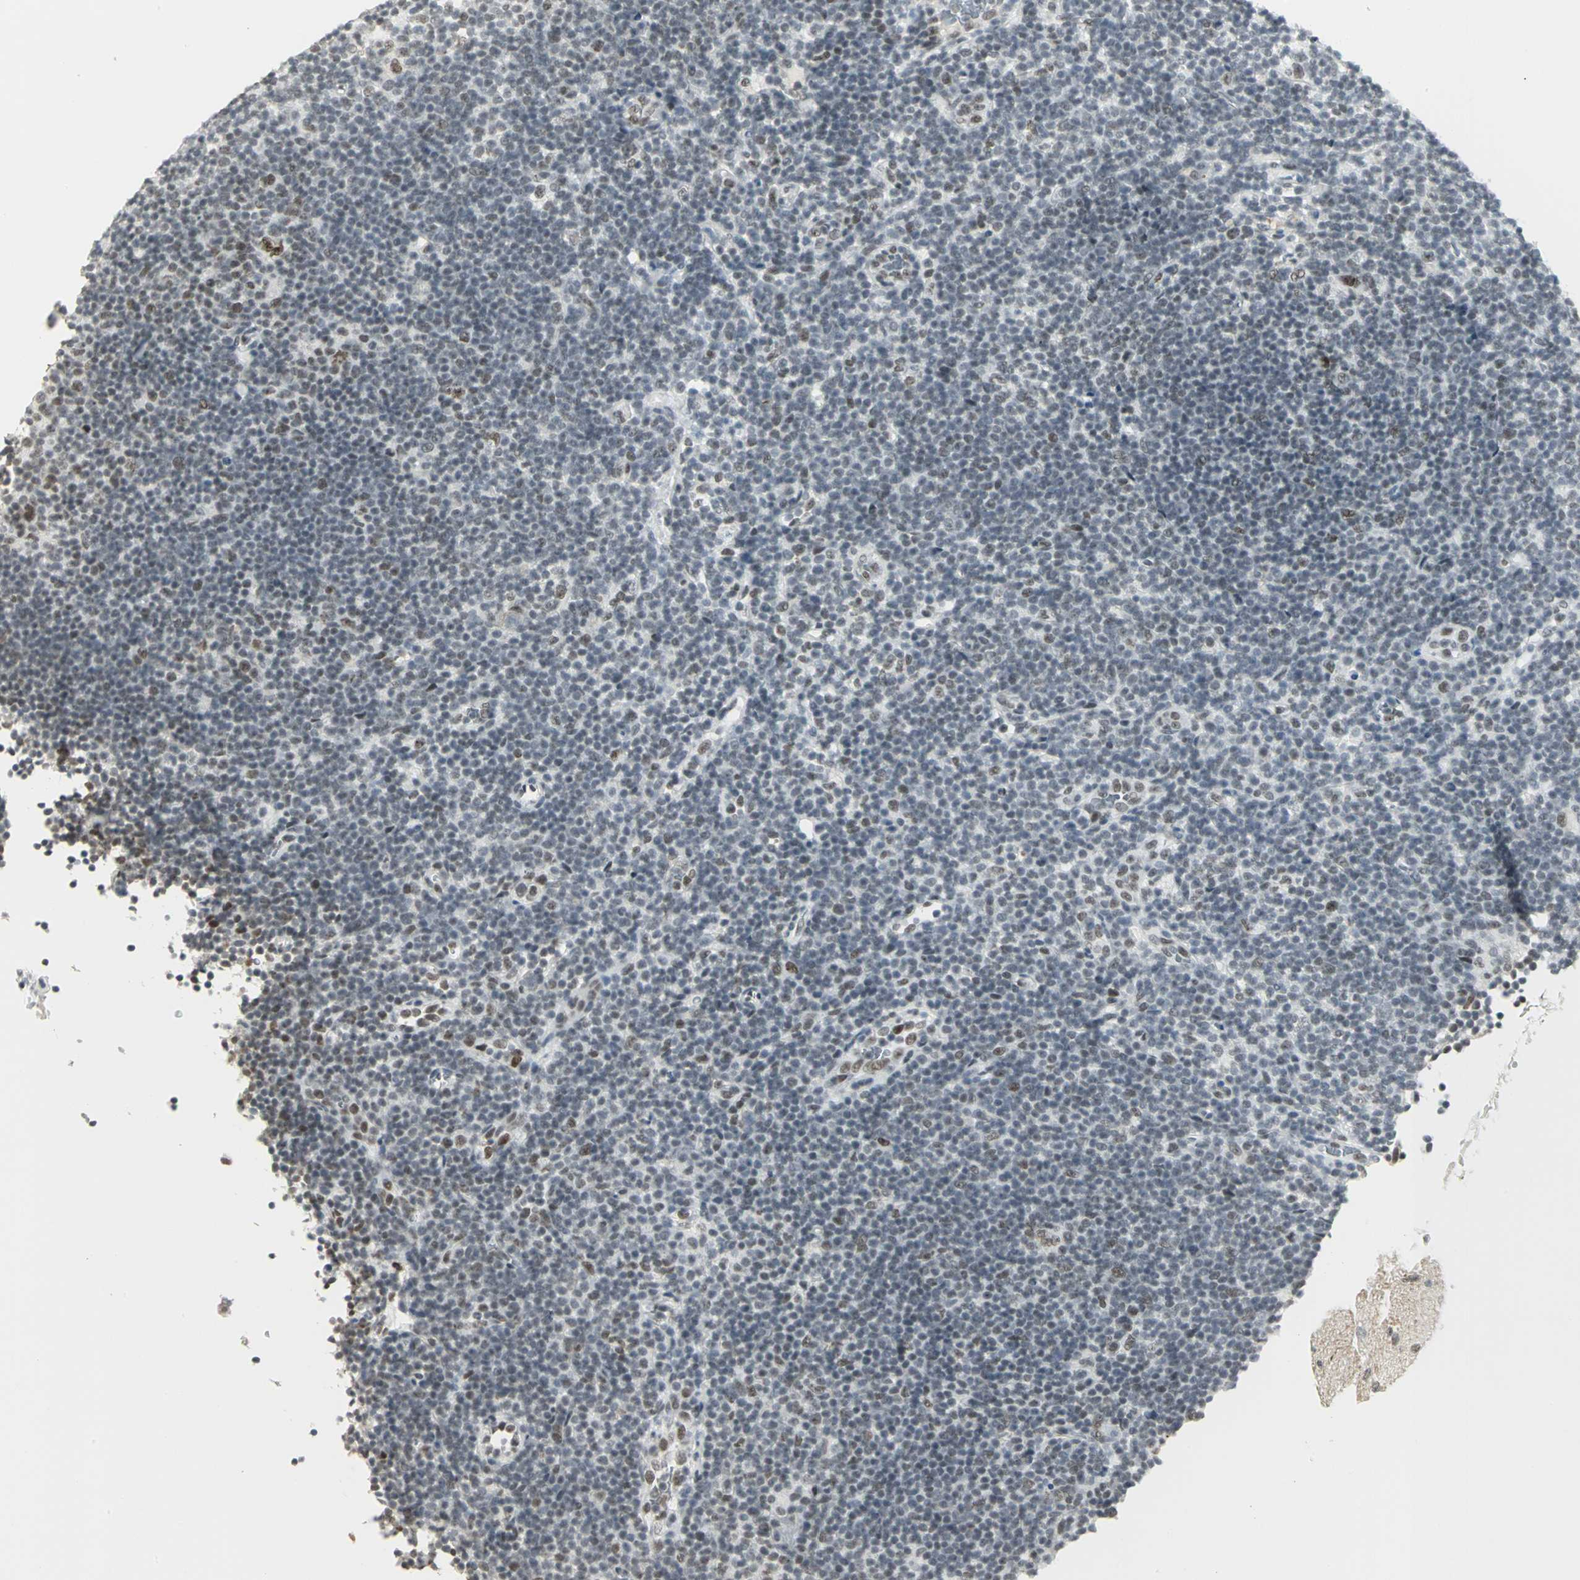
{"staining": {"intensity": "weak", "quantity": "25%-75%", "location": "nuclear"}, "tissue": "lymphoma", "cell_type": "Tumor cells", "image_type": "cancer", "snomed": [{"axis": "morphology", "description": "Hodgkin's disease, NOS"}, {"axis": "topography", "description": "Lymph node"}], "caption": "The immunohistochemical stain highlights weak nuclear positivity in tumor cells of lymphoma tissue. (DAB (3,3'-diaminobenzidine) IHC with brightfield microscopy, high magnification).", "gene": "CBX3", "patient": {"sex": "female", "age": 57}}